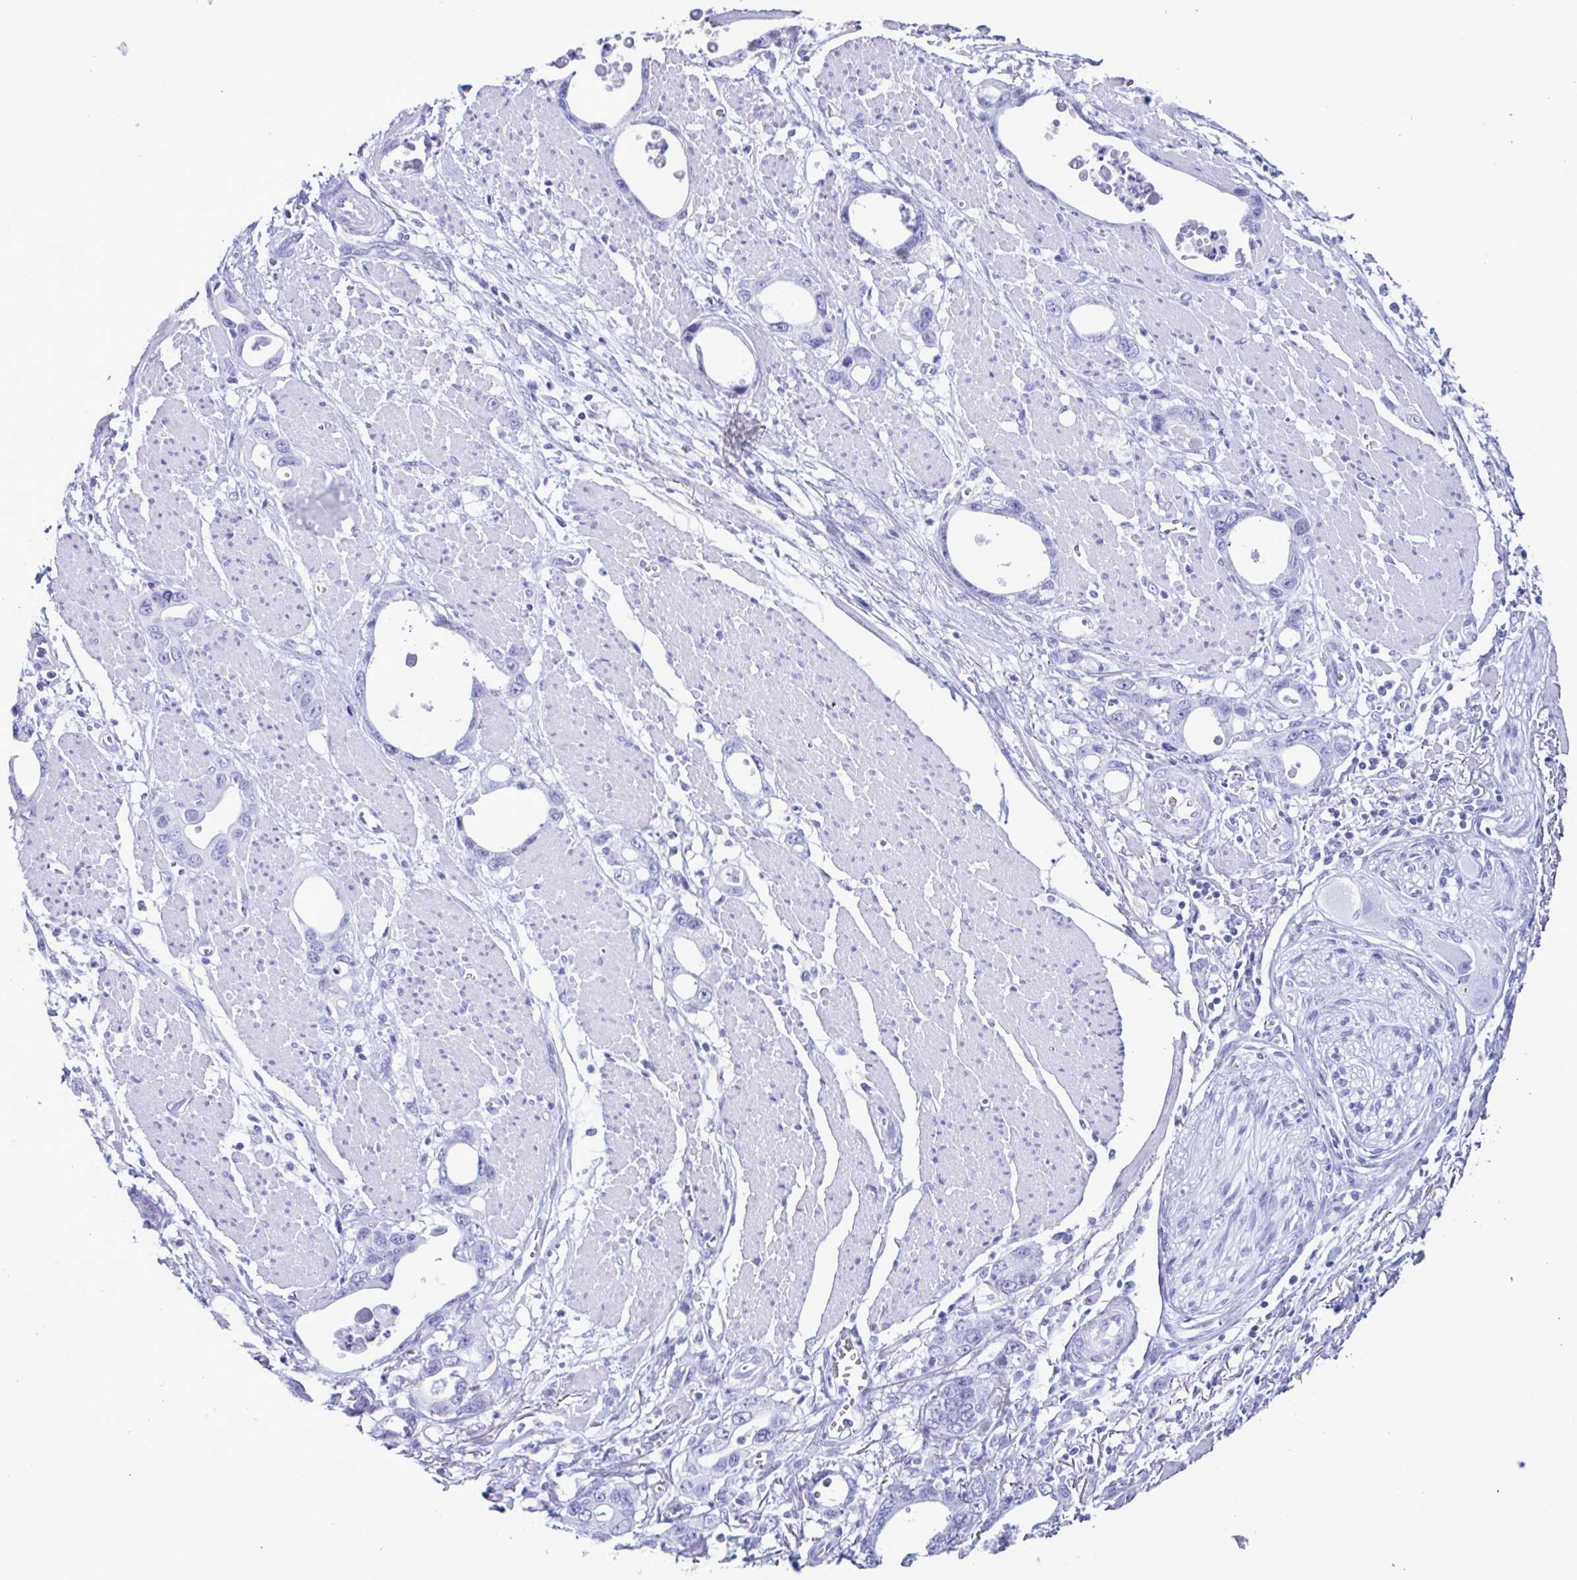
{"staining": {"intensity": "negative", "quantity": "none", "location": "none"}, "tissue": "stomach cancer", "cell_type": "Tumor cells", "image_type": "cancer", "snomed": [{"axis": "morphology", "description": "Adenocarcinoma, NOS"}, {"axis": "topography", "description": "Stomach, upper"}], "caption": "Immunohistochemistry of stomach adenocarcinoma reveals no positivity in tumor cells.", "gene": "MRGPRG", "patient": {"sex": "male", "age": 74}}